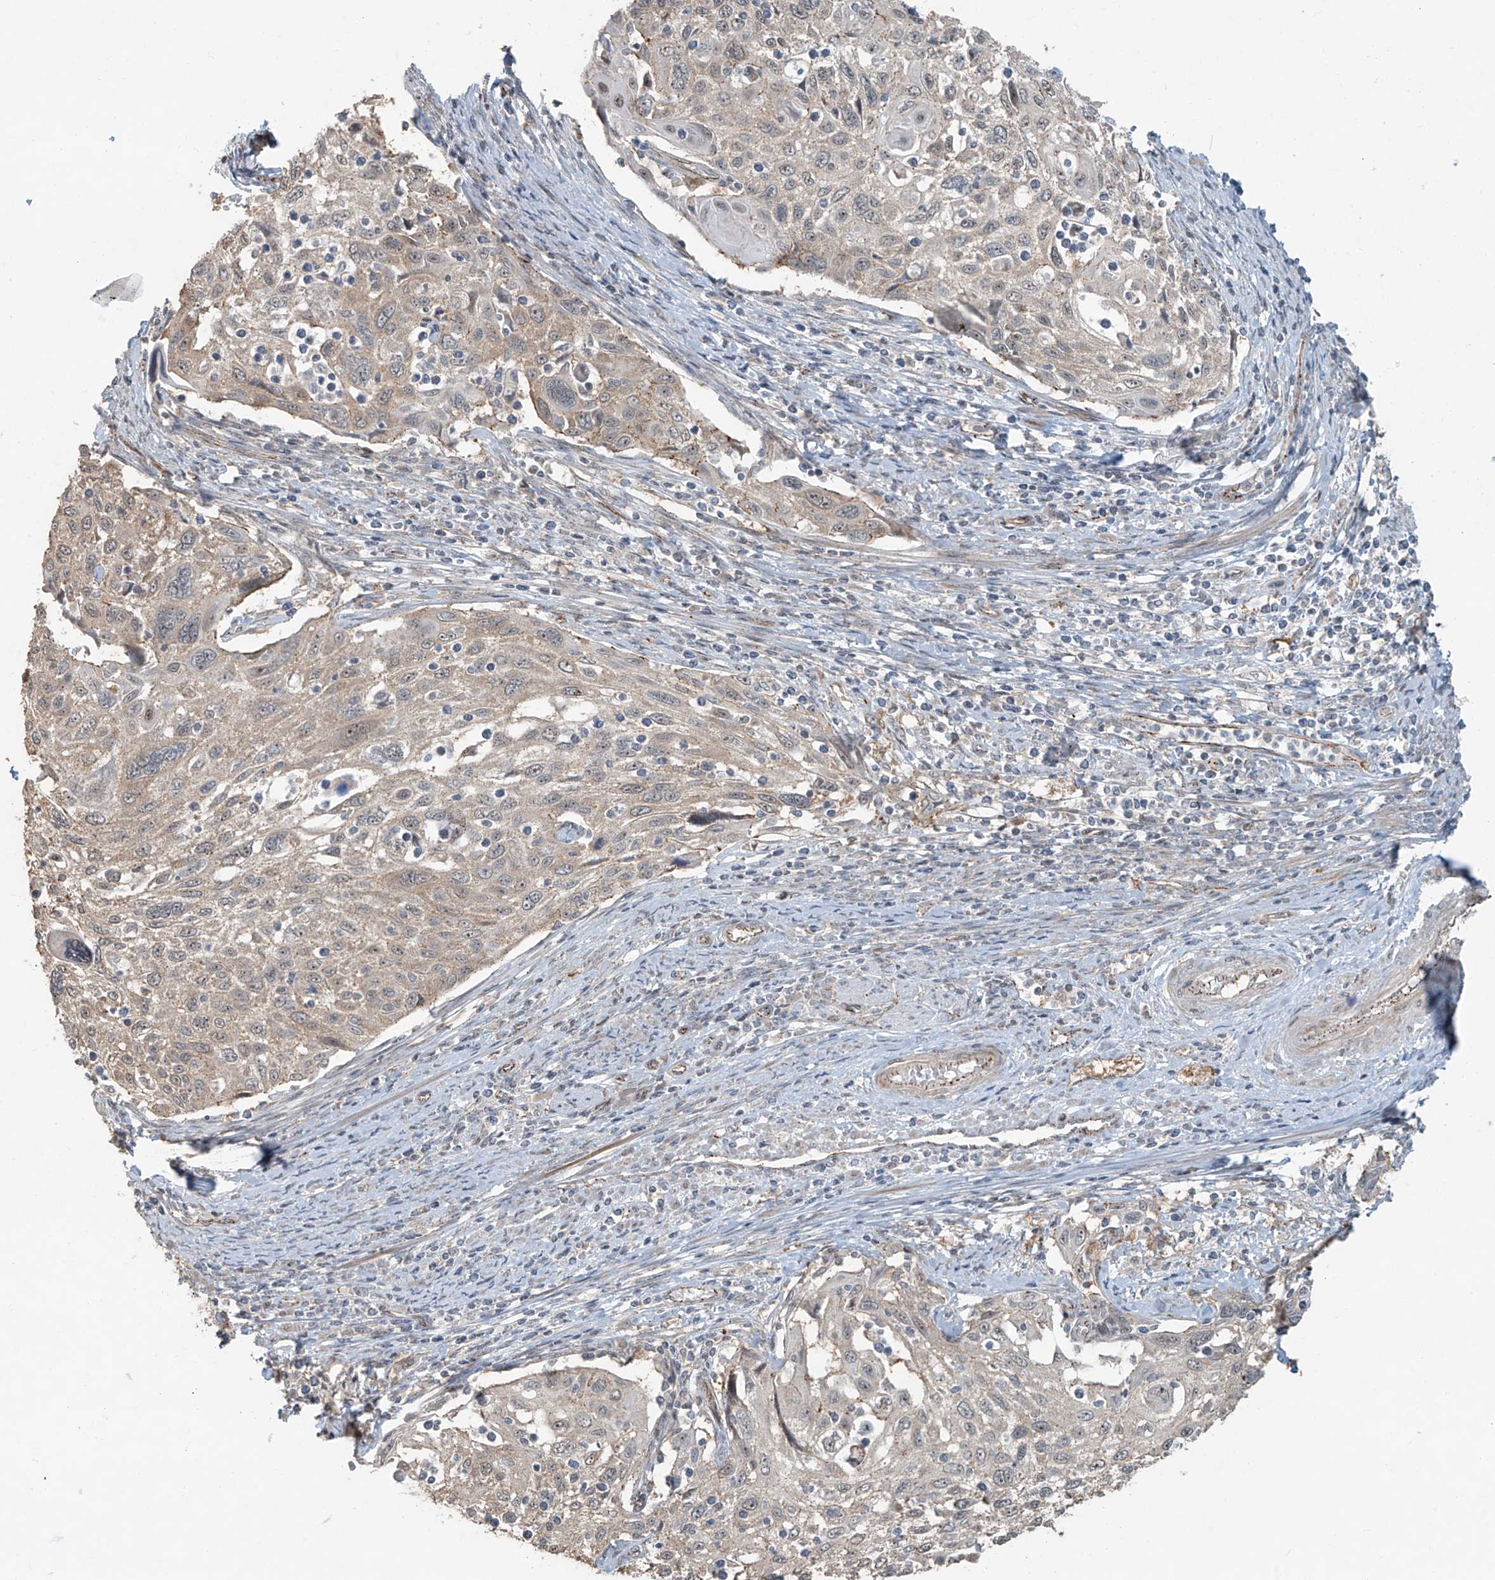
{"staining": {"intensity": "weak", "quantity": "<25%", "location": "cytoplasmic/membranous"}, "tissue": "cervical cancer", "cell_type": "Tumor cells", "image_type": "cancer", "snomed": [{"axis": "morphology", "description": "Squamous cell carcinoma, NOS"}, {"axis": "topography", "description": "Cervix"}], "caption": "Cervical cancer was stained to show a protein in brown. There is no significant staining in tumor cells.", "gene": "ZNF16", "patient": {"sex": "female", "age": 70}}